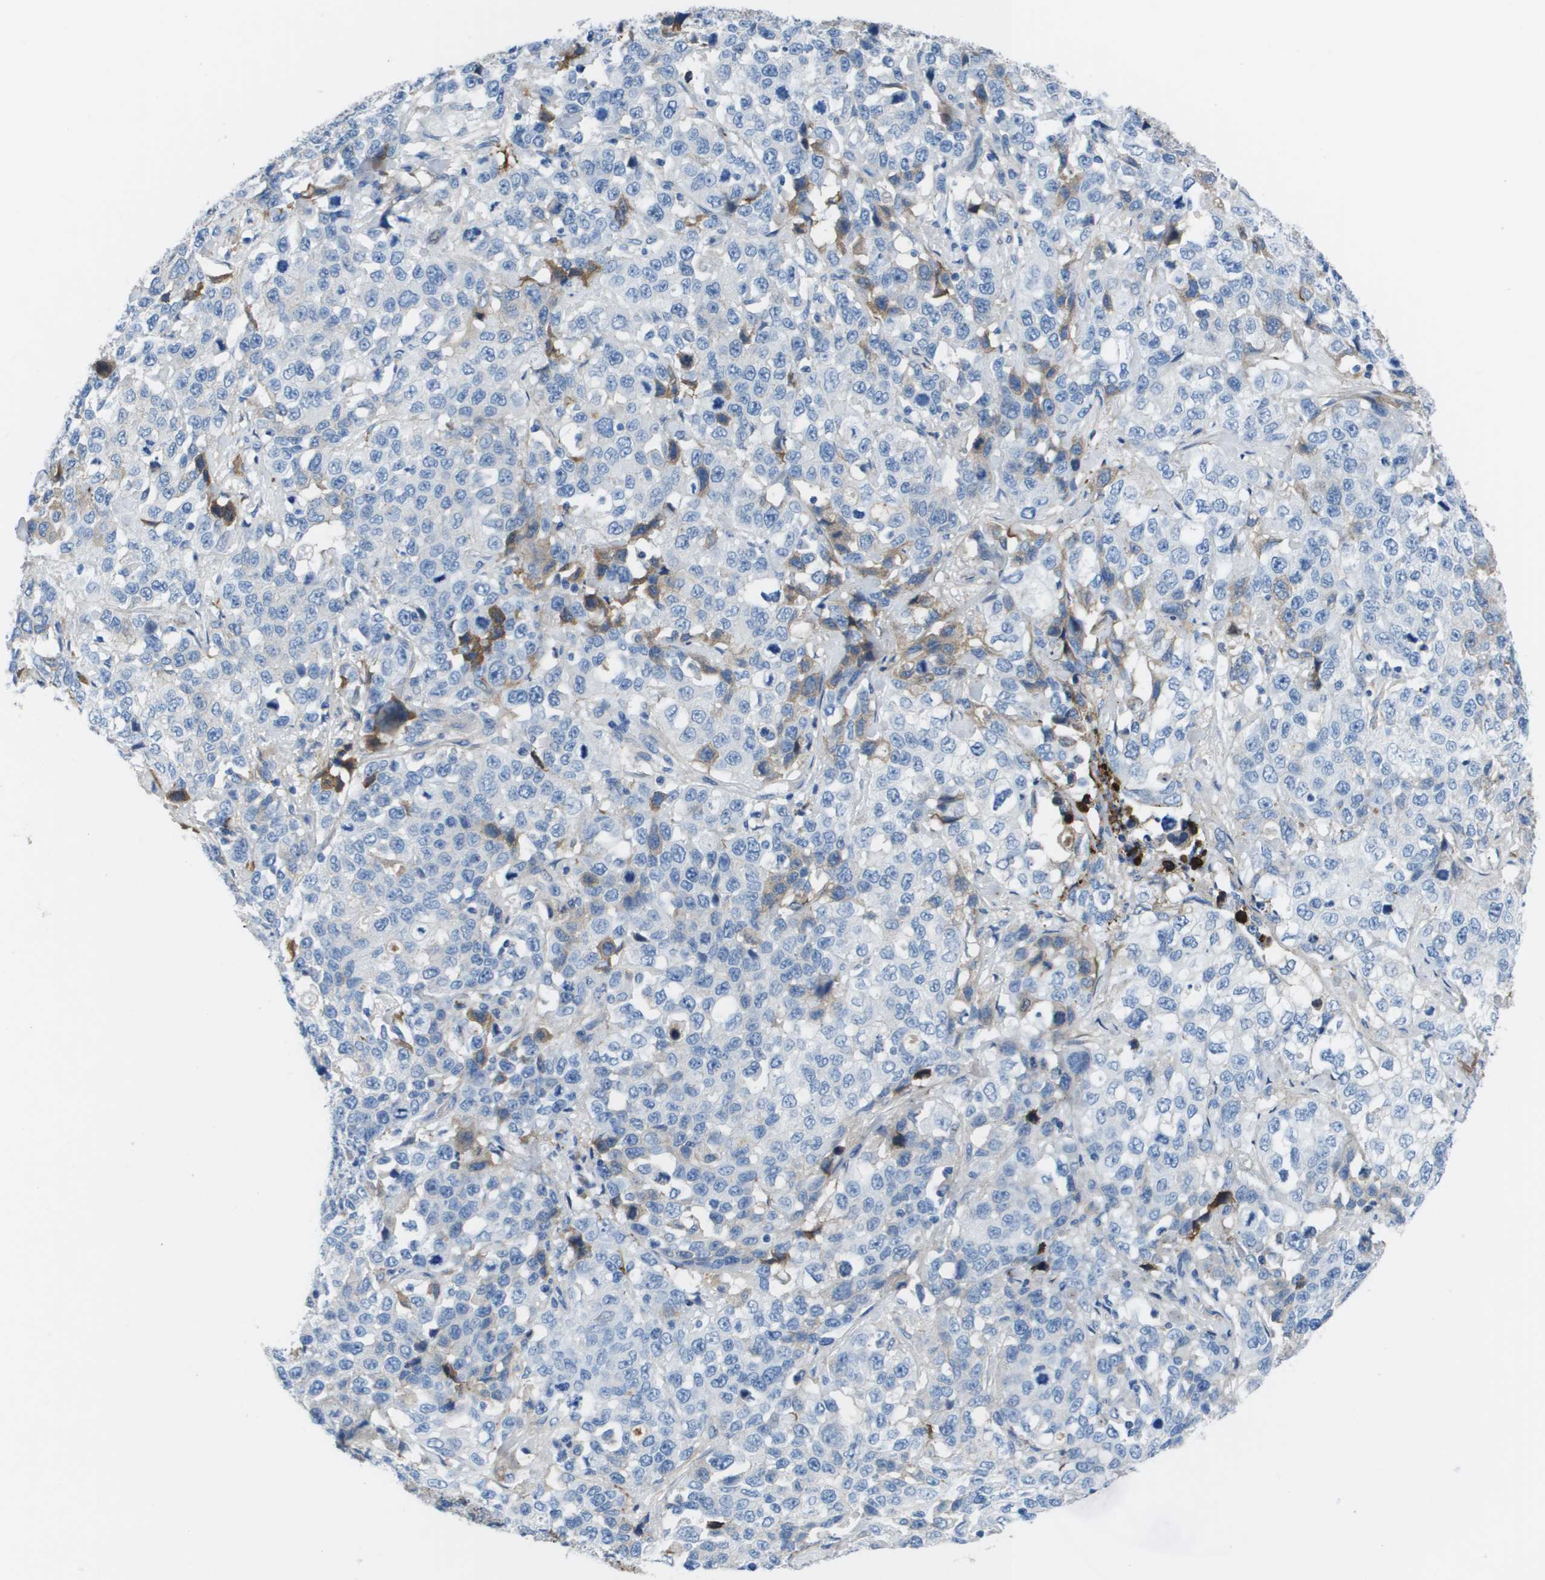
{"staining": {"intensity": "negative", "quantity": "none", "location": "none"}, "tissue": "stomach cancer", "cell_type": "Tumor cells", "image_type": "cancer", "snomed": [{"axis": "morphology", "description": "Normal tissue, NOS"}, {"axis": "morphology", "description": "Adenocarcinoma, NOS"}, {"axis": "topography", "description": "Stomach"}], "caption": "The photomicrograph exhibits no staining of tumor cells in adenocarcinoma (stomach).", "gene": "VTN", "patient": {"sex": "male", "age": 48}}